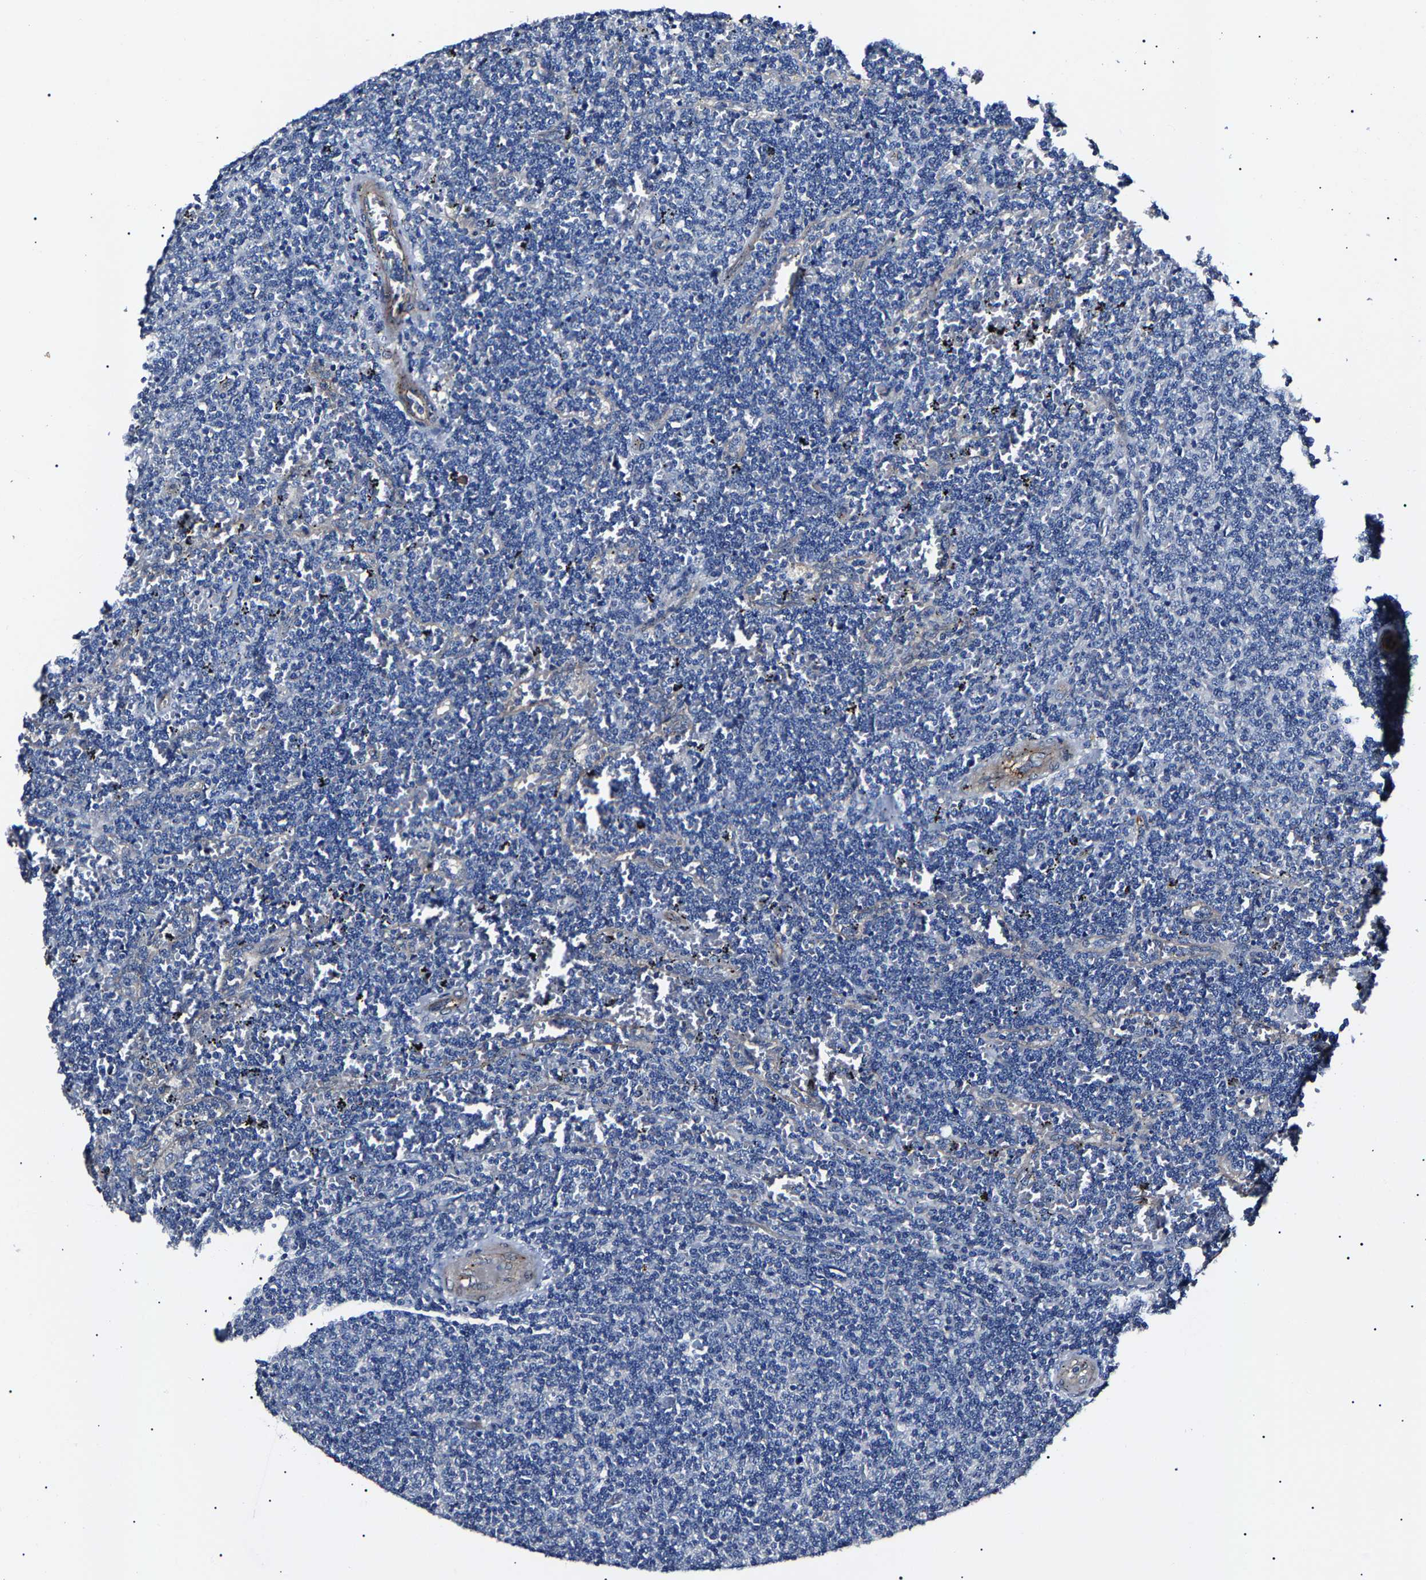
{"staining": {"intensity": "negative", "quantity": "none", "location": "none"}, "tissue": "lymphoma", "cell_type": "Tumor cells", "image_type": "cancer", "snomed": [{"axis": "morphology", "description": "Malignant lymphoma, non-Hodgkin's type, Low grade"}, {"axis": "topography", "description": "Spleen"}], "caption": "A micrograph of lymphoma stained for a protein shows no brown staining in tumor cells.", "gene": "KLHL42", "patient": {"sex": "female", "age": 50}}